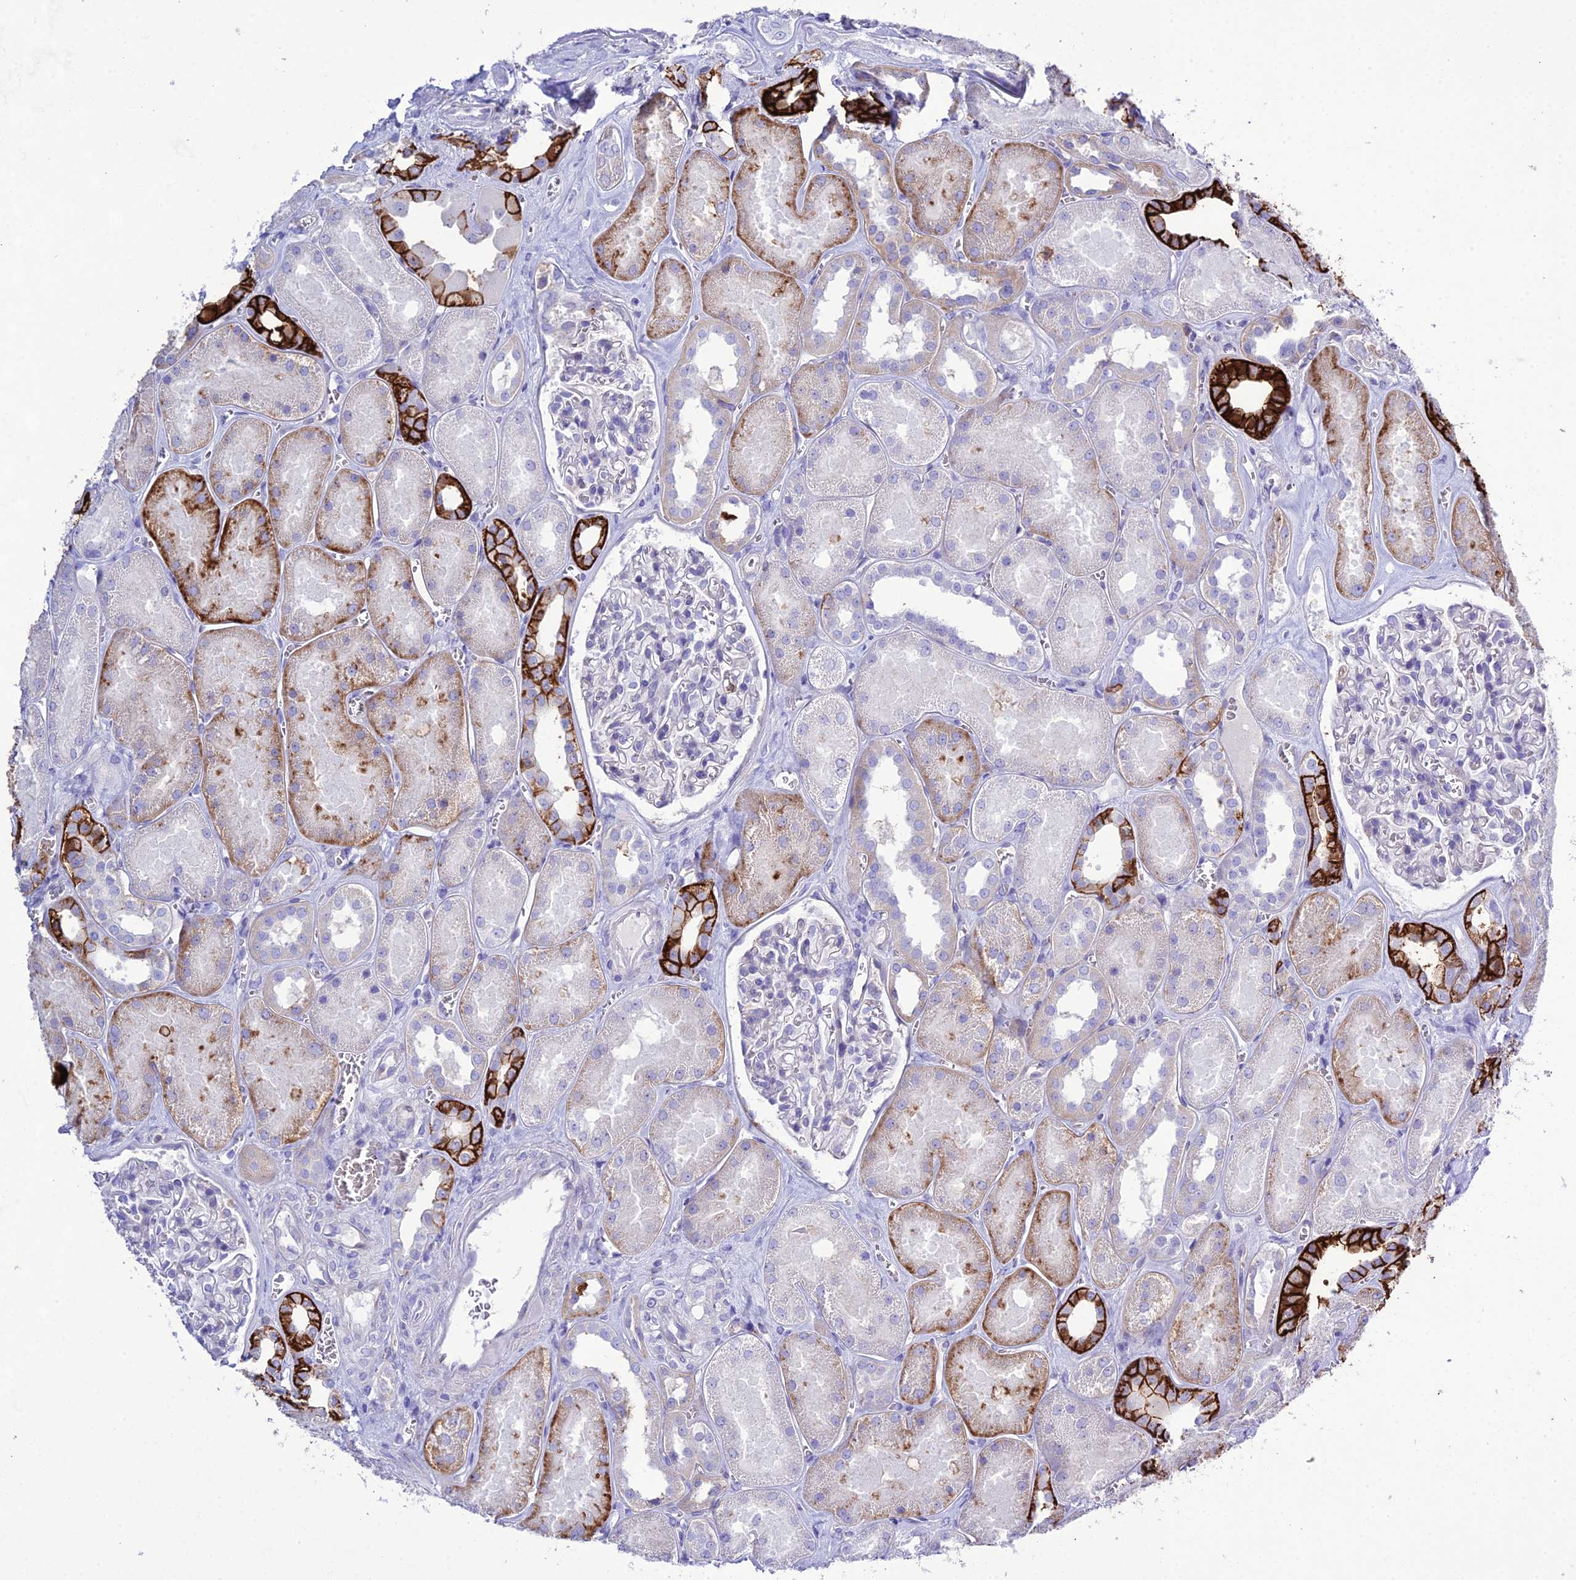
{"staining": {"intensity": "negative", "quantity": "none", "location": "none"}, "tissue": "kidney", "cell_type": "Cells in glomeruli", "image_type": "normal", "snomed": [{"axis": "morphology", "description": "Normal tissue, NOS"}, {"axis": "morphology", "description": "Adenocarcinoma, NOS"}, {"axis": "topography", "description": "Kidney"}], "caption": "An IHC histopathology image of unremarkable kidney is shown. There is no staining in cells in glomeruli of kidney. The staining is performed using DAB (3,3'-diaminobenzidine) brown chromogen with nuclei counter-stained in using hematoxylin.", "gene": "OR1Q1", "patient": {"sex": "female", "age": 68}}